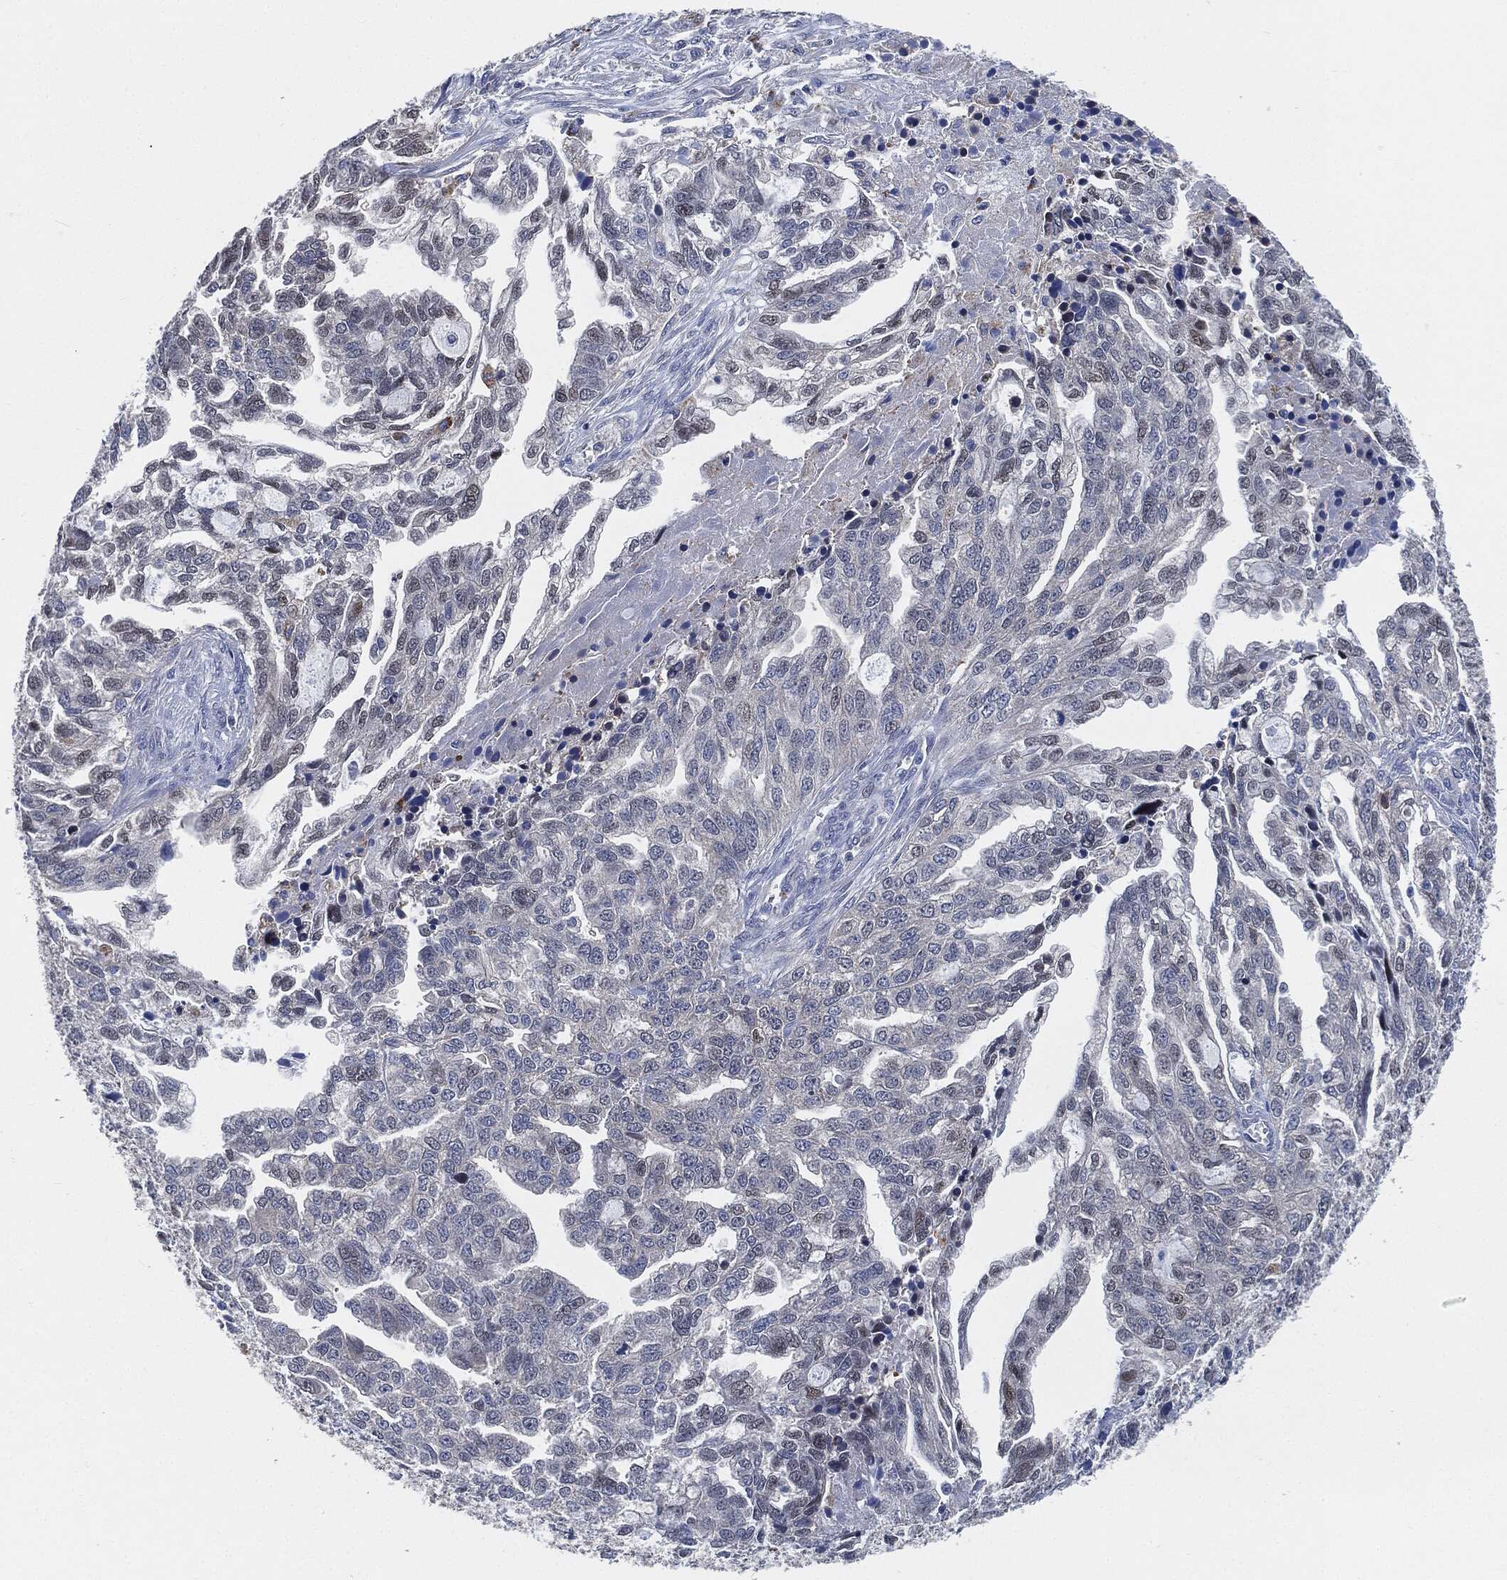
{"staining": {"intensity": "negative", "quantity": "none", "location": "none"}, "tissue": "ovarian cancer", "cell_type": "Tumor cells", "image_type": "cancer", "snomed": [{"axis": "morphology", "description": "Cystadenocarcinoma, serous, NOS"}, {"axis": "topography", "description": "Ovary"}], "caption": "The histopathology image shows no significant expression in tumor cells of ovarian serous cystadenocarcinoma.", "gene": "VSIG4", "patient": {"sex": "female", "age": 51}}